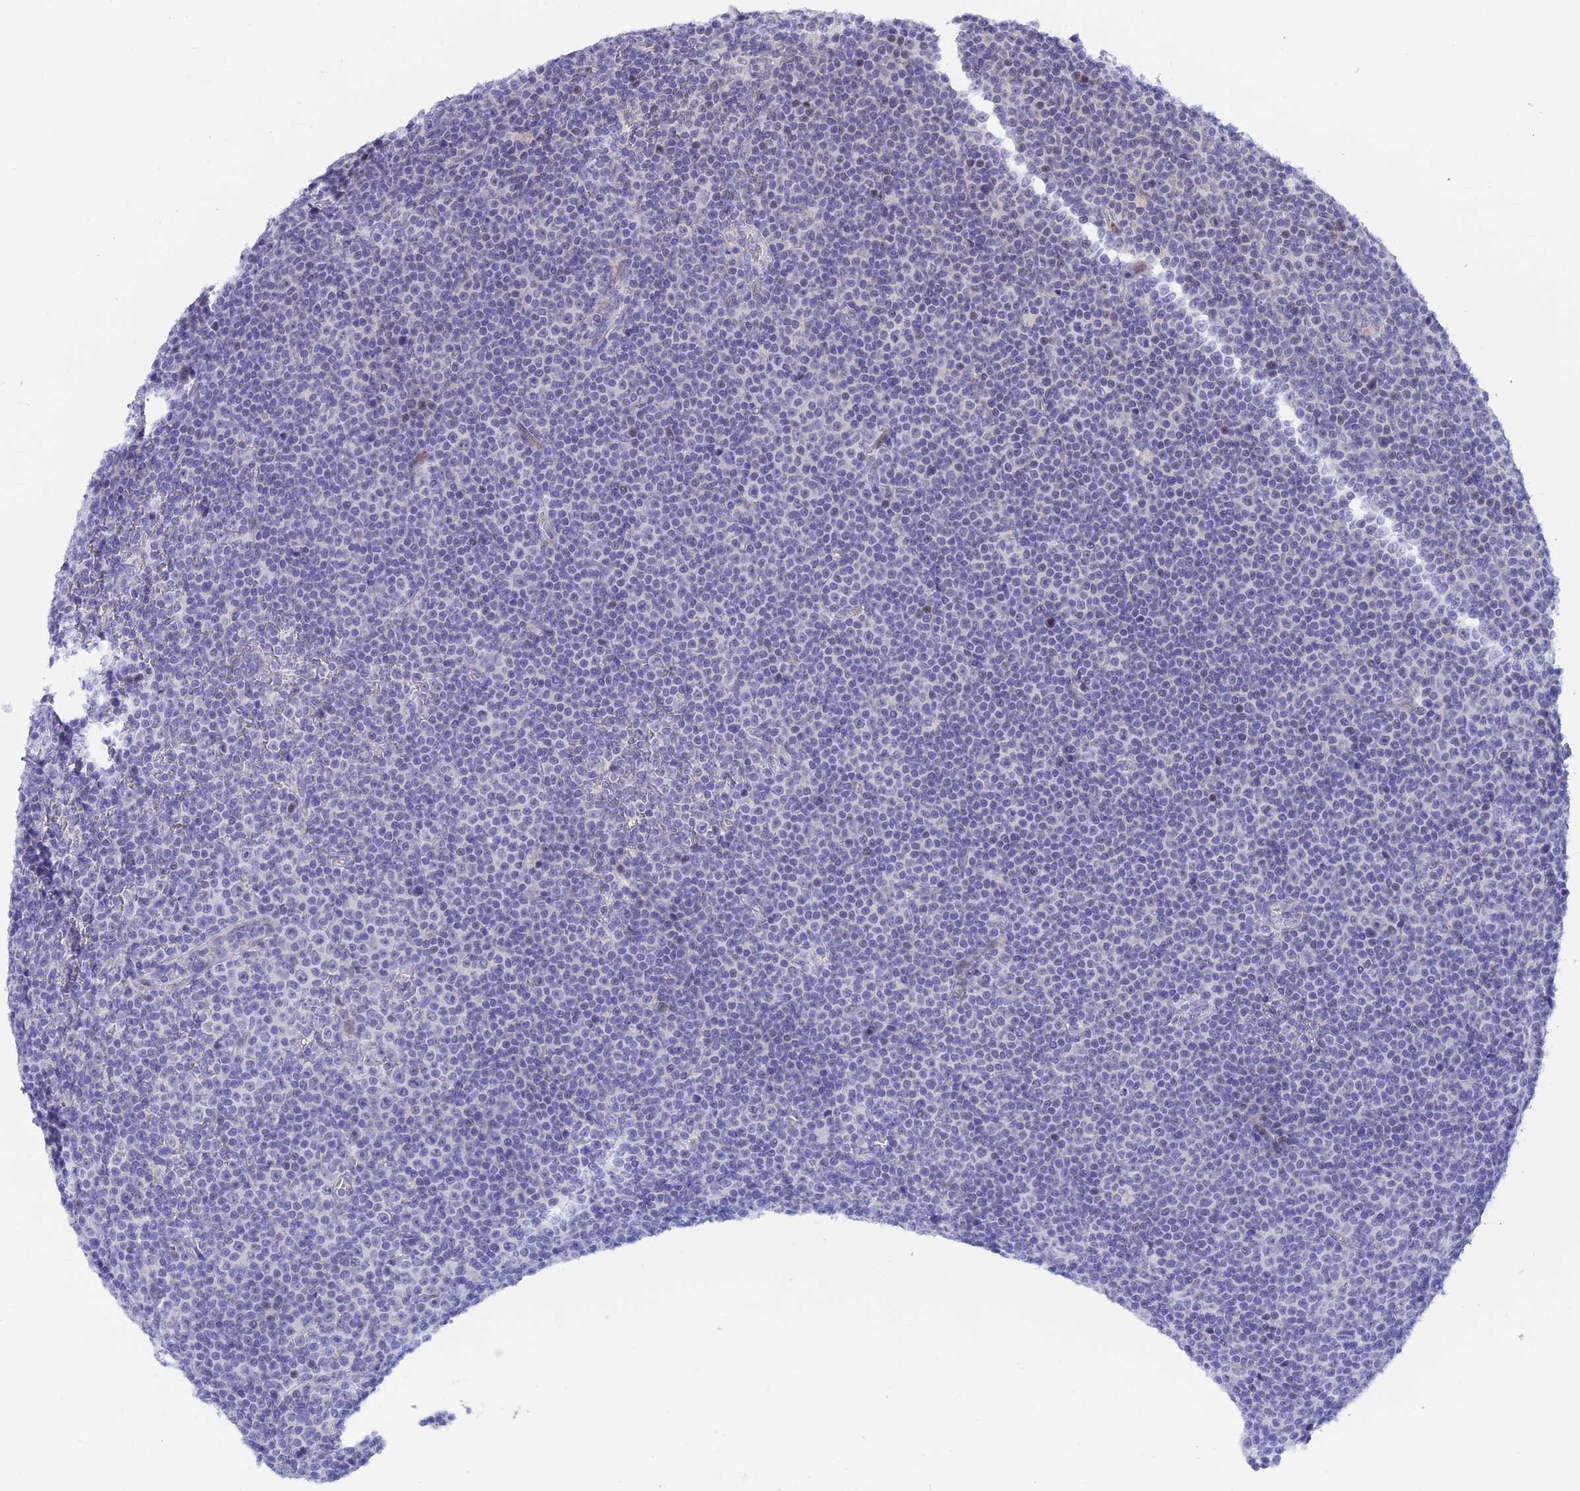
{"staining": {"intensity": "negative", "quantity": "none", "location": "none"}, "tissue": "lymphoma", "cell_type": "Tumor cells", "image_type": "cancer", "snomed": [{"axis": "morphology", "description": "Malignant lymphoma, non-Hodgkin's type, Low grade"}, {"axis": "topography", "description": "Lymph node"}], "caption": "Human low-grade malignant lymphoma, non-Hodgkin's type stained for a protein using immunohistochemistry (IHC) reveals no staining in tumor cells.", "gene": "RASGEF1B", "patient": {"sex": "female", "age": 67}}